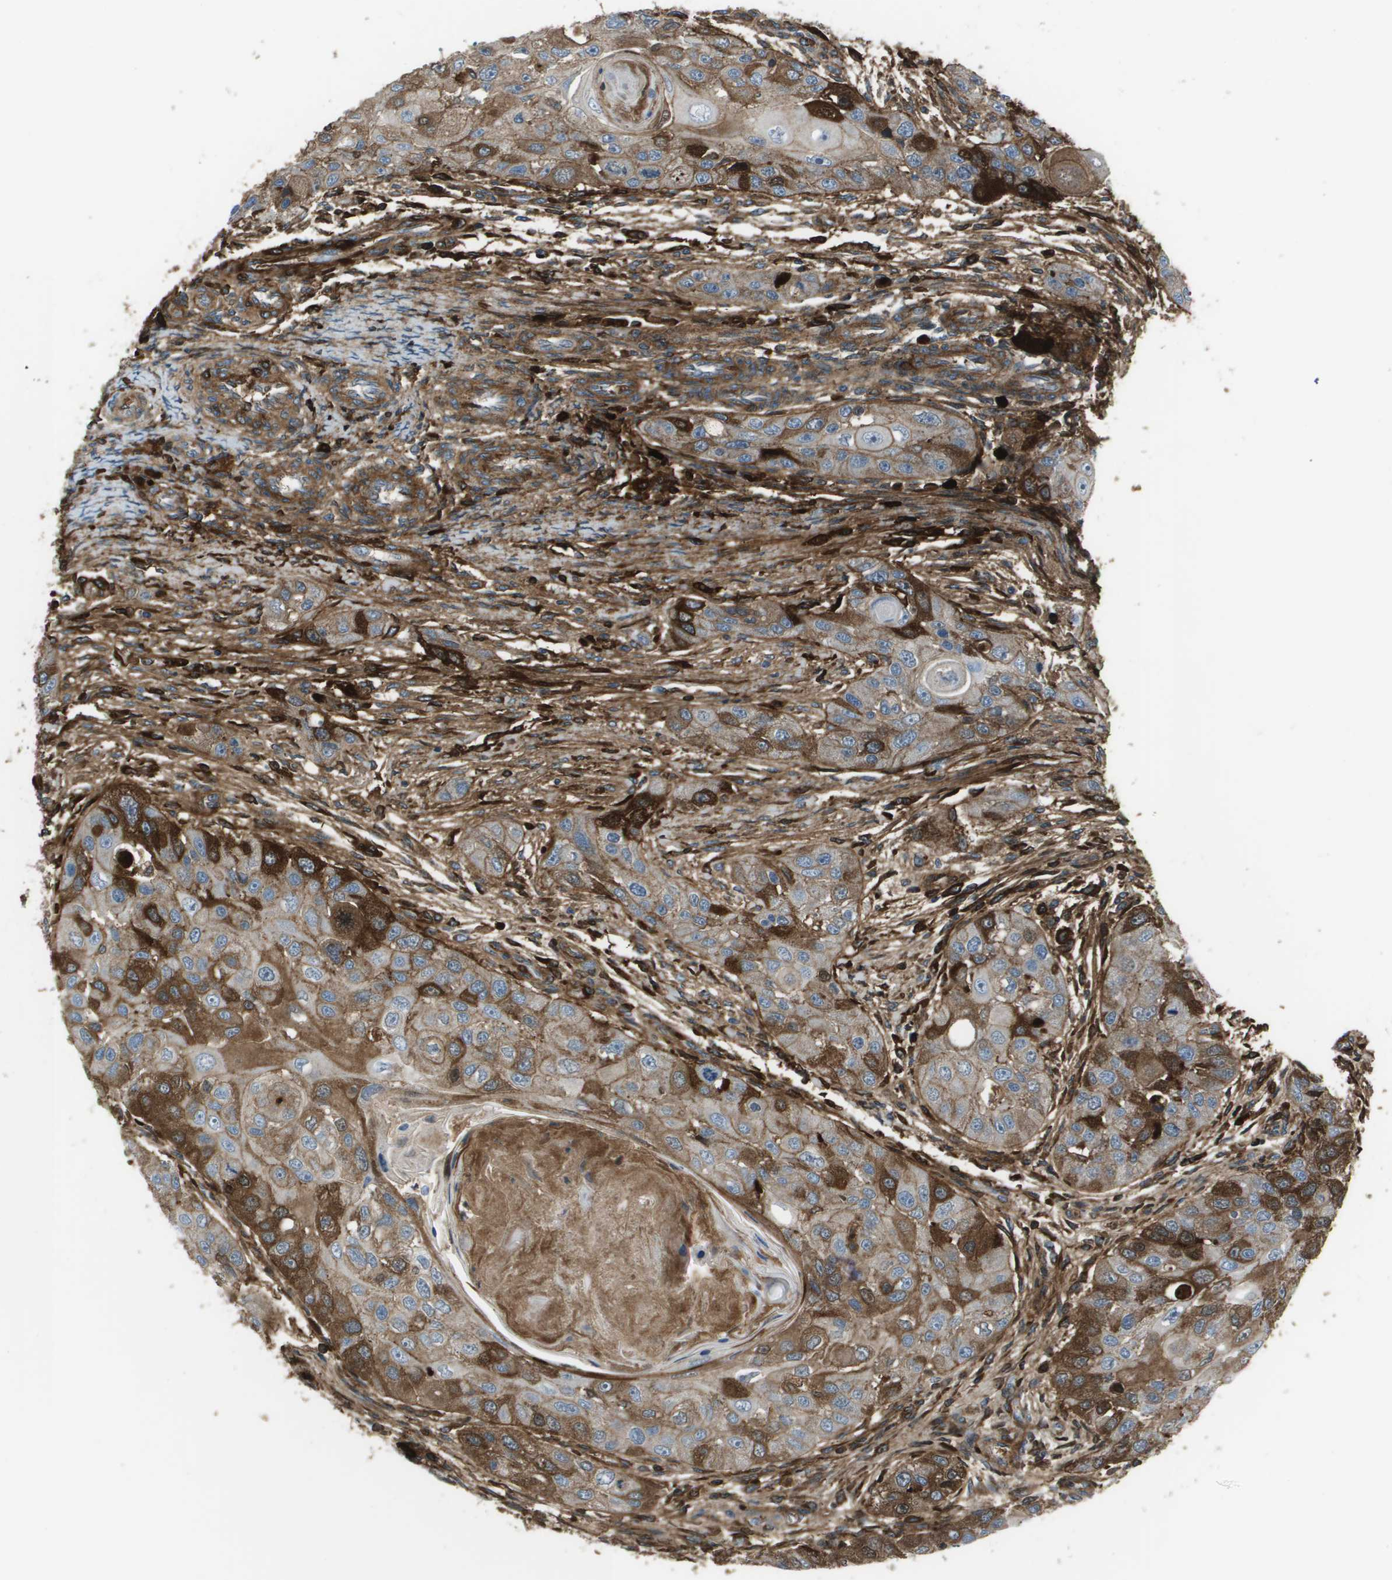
{"staining": {"intensity": "strong", "quantity": "25%-75%", "location": "cytoplasmic/membranous"}, "tissue": "head and neck cancer", "cell_type": "Tumor cells", "image_type": "cancer", "snomed": [{"axis": "morphology", "description": "Normal tissue, NOS"}, {"axis": "morphology", "description": "Squamous cell carcinoma, NOS"}, {"axis": "topography", "description": "Skeletal muscle"}, {"axis": "topography", "description": "Head-Neck"}], "caption": "Immunohistochemistry (IHC) photomicrograph of neoplastic tissue: human head and neck squamous cell carcinoma stained using IHC shows high levels of strong protein expression localized specifically in the cytoplasmic/membranous of tumor cells, appearing as a cytoplasmic/membranous brown color.", "gene": "PCOLCE", "patient": {"sex": "male", "age": 51}}